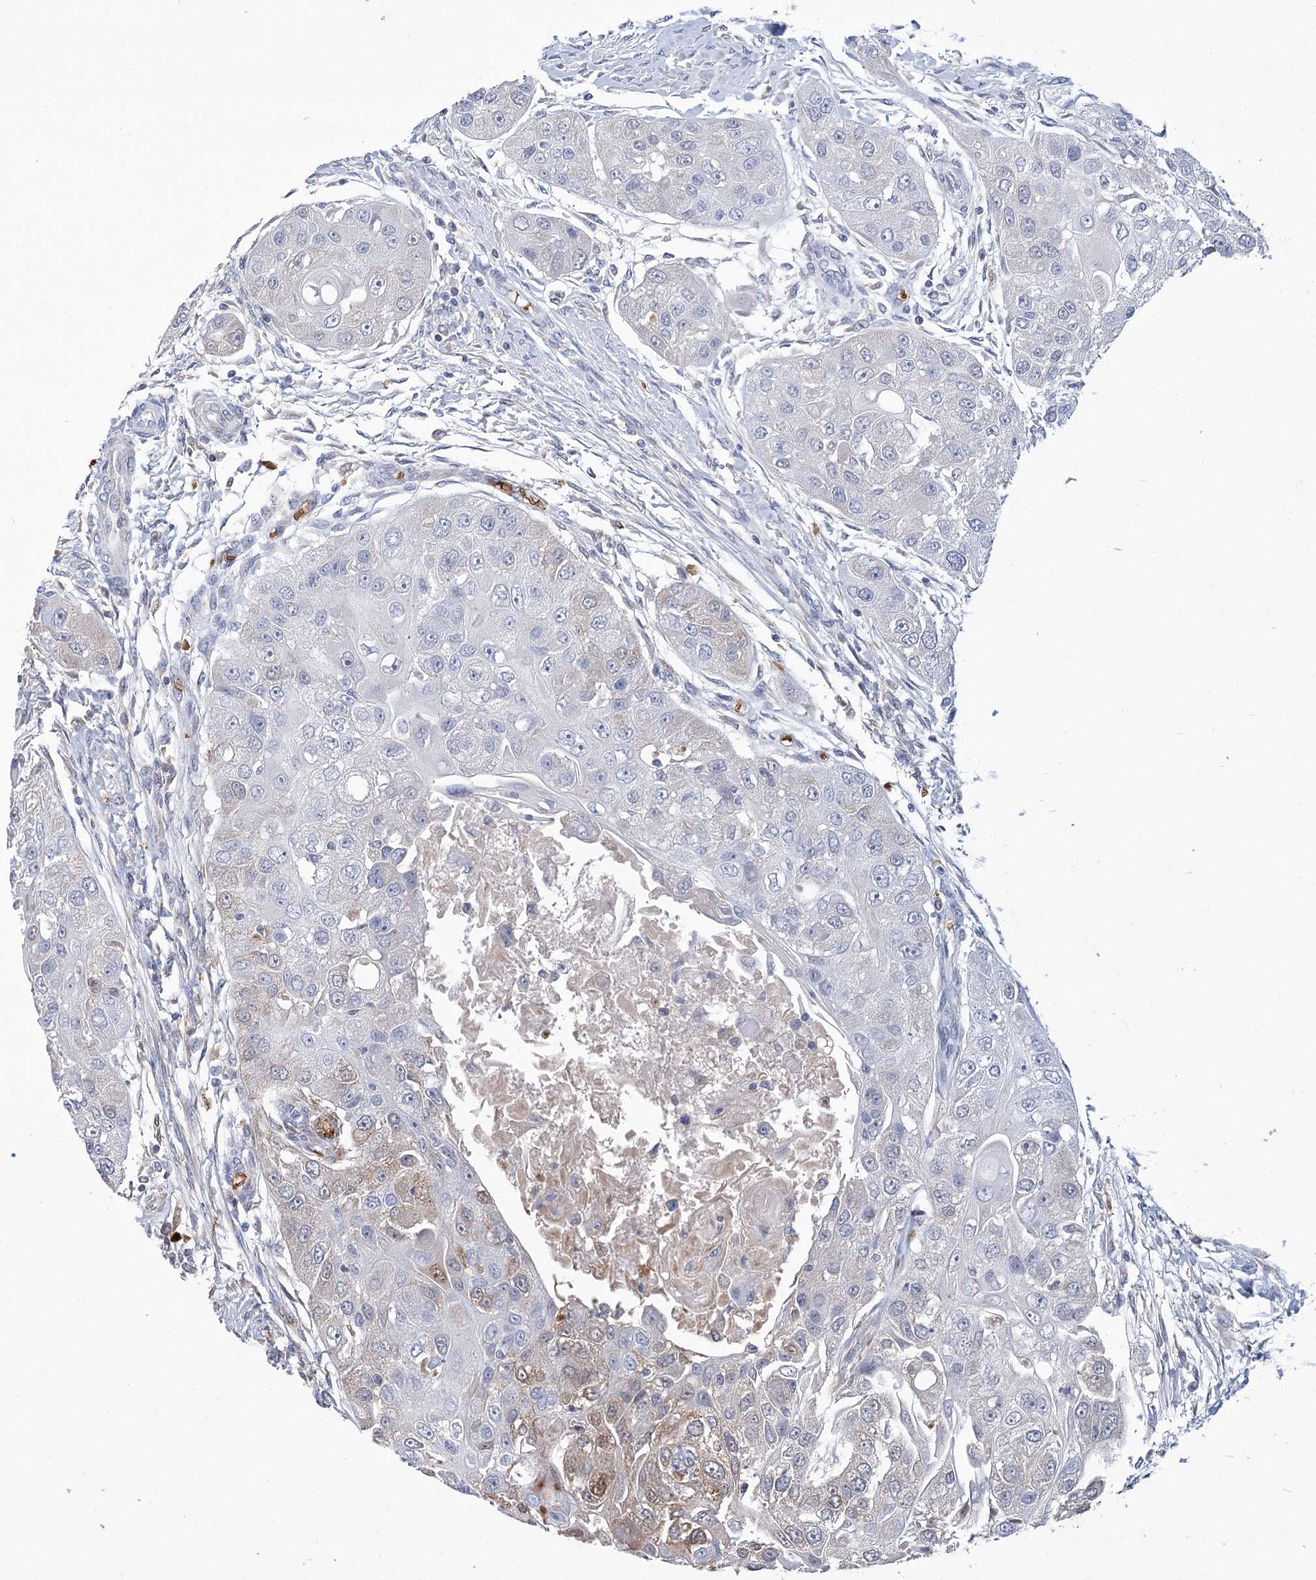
{"staining": {"intensity": "weak", "quantity": "<25%", "location": "cytoplasmic/membranous"}, "tissue": "head and neck cancer", "cell_type": "Tumor cells", "image_type": "cancer", "snomed": [{"axis": "morphology", "description": "Normal tissue, NOS"}, {"axis": "morphology", "description": "Squamous cell carcinoma, NOS"}, {"axis": "topography", "description": "Skeletal muscle"}, {"axis": "topography", "description": "Head-Neck"}], "caption": "There is no significant expression in tumor cells of squamous cell carcinoma (head and neck).", "gene": "HBA1", "patient": {"sex": "male", "age": 51}}